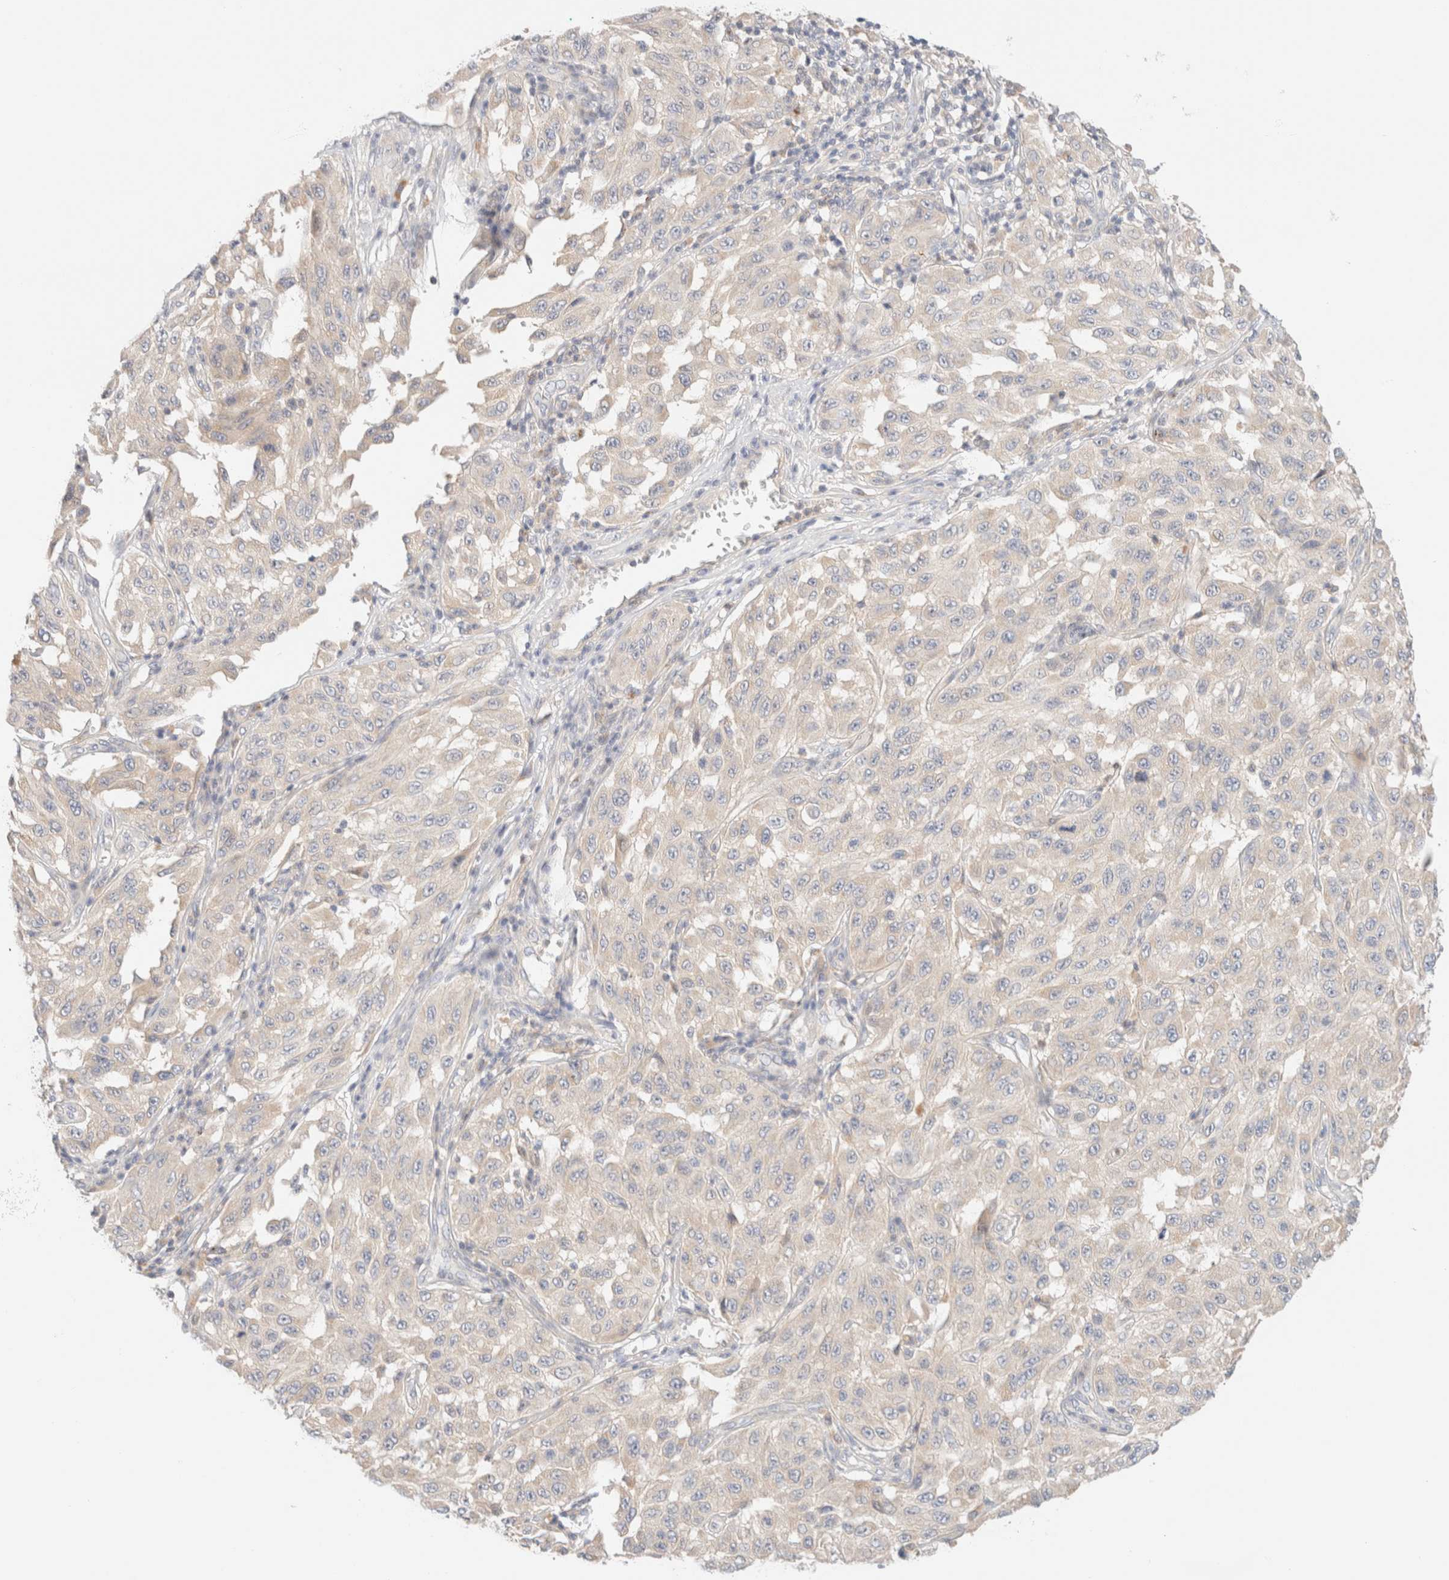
{"staining": {"intensity": "weak", "quantity": "25%-75%", "location": "cytoplasmic/membranous"}, "tissue": "melanoma", "cell_type": "Tumor cells", "image_type": "cancer", "snomed": [{"axis": "morphology", "description": "Malignant melanoma, NOS"}, {"axis": "topography", "description": "Skin"}], "caption": "Immunohistochemistry (IHC) of human malignant melanoma demonstrates low levels of weak cytoplasmic/membranous positivity in approximately 25%-75% of tumor cells.", "gene": "SARM1", "patient": {"sex": "male", "age": 30}}